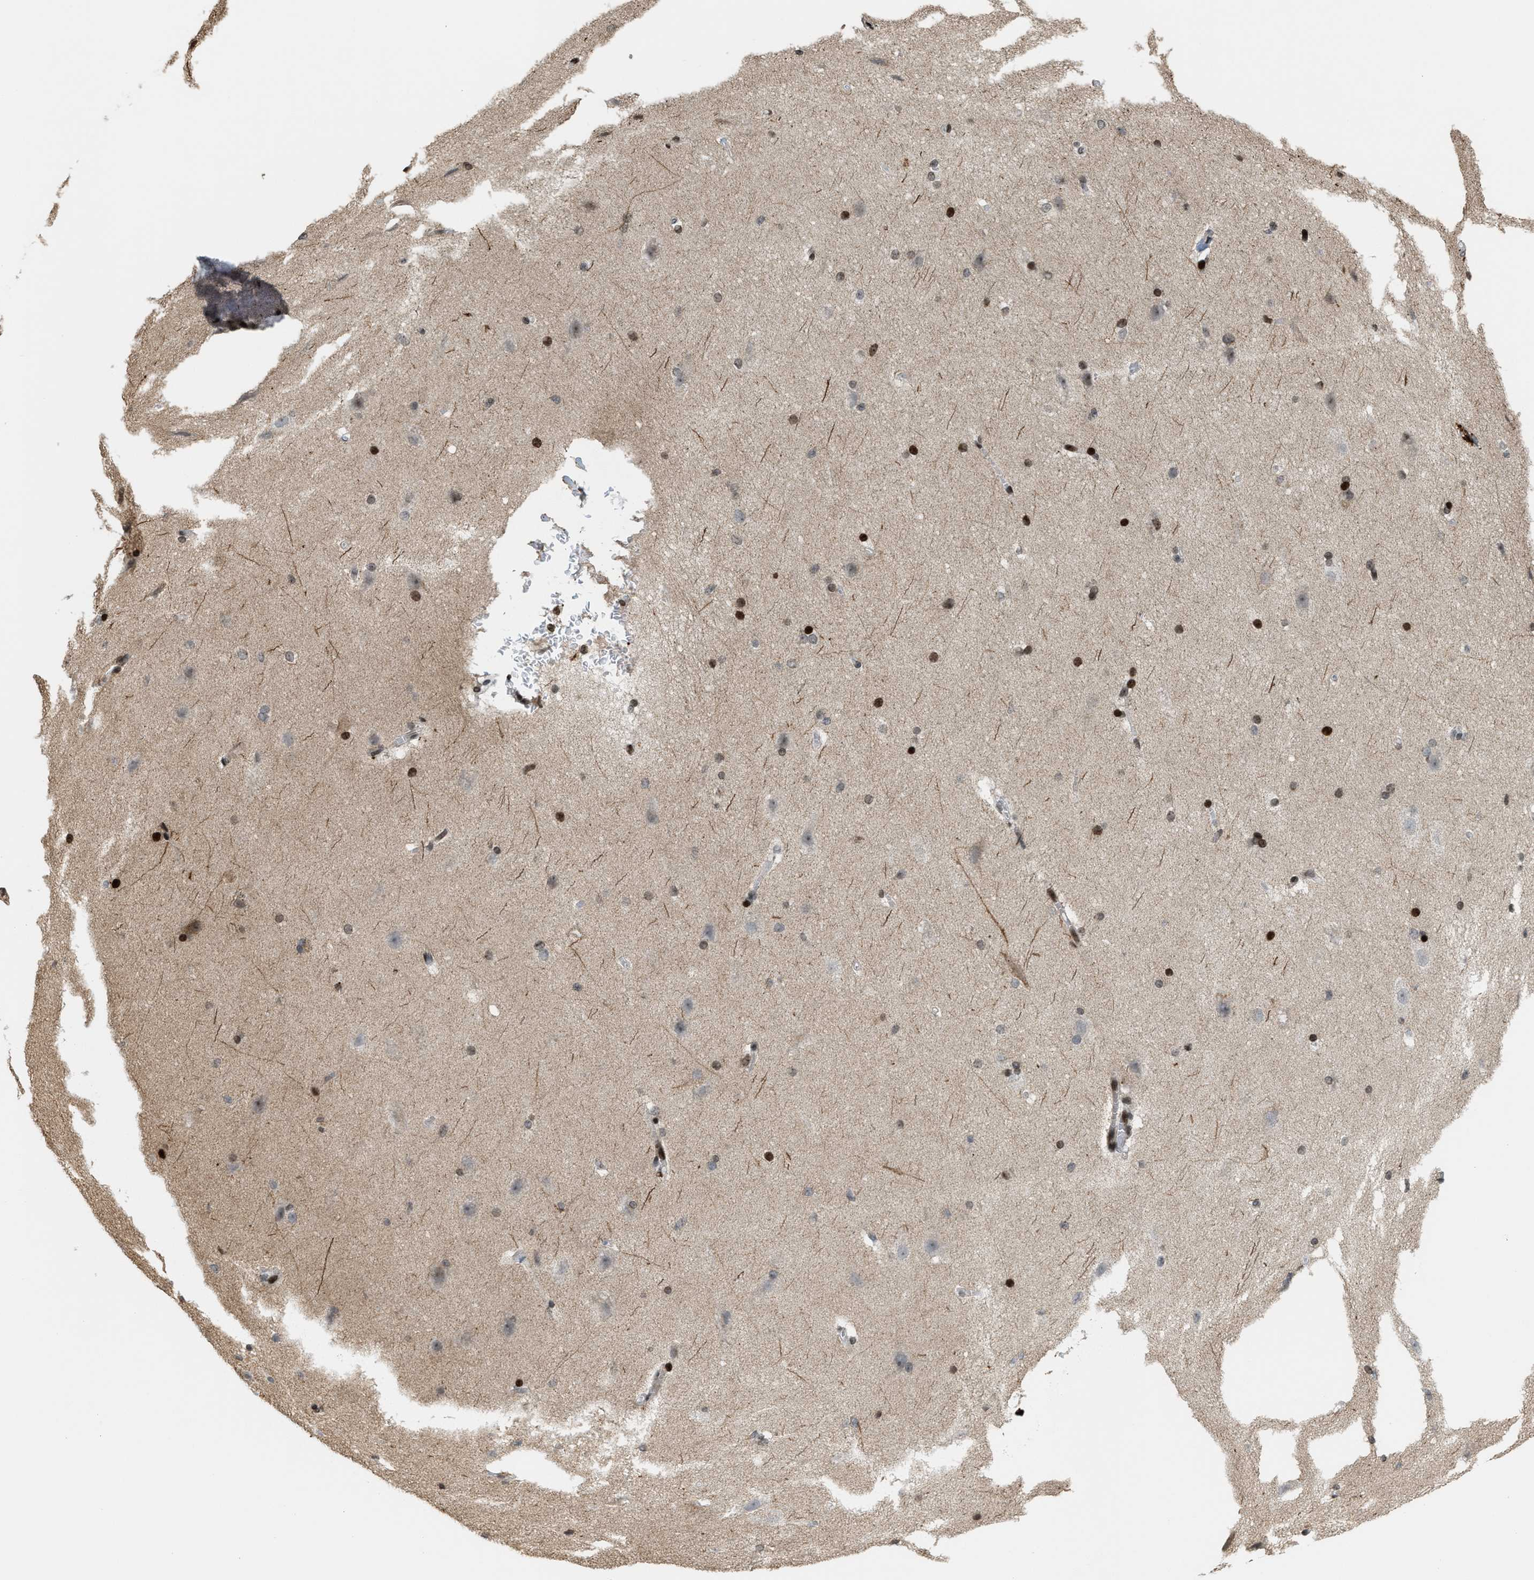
{"staining": {"intensity": "moderate", "quantity": ">75%", "location": "nuclear"}, "tissue": "cerebral cortex", "cell_type": "Endothelial cells", "image_type": "normal", "snomed": [{"axis": "morphology", "description": "Normal tissue, NOS"}, {"axis": "topography", "description": "Cerebral cortex"}, {"axis": "topography", "description": "Hippocampus"}], "caption": "Normal cerebral cortex displays moderate nuclear staining in approximately >75% of endothelial cells, visualized by immunohistochemistry.", "gene": "PDZD2", "patient": {"sex": "female", "age": 19}}